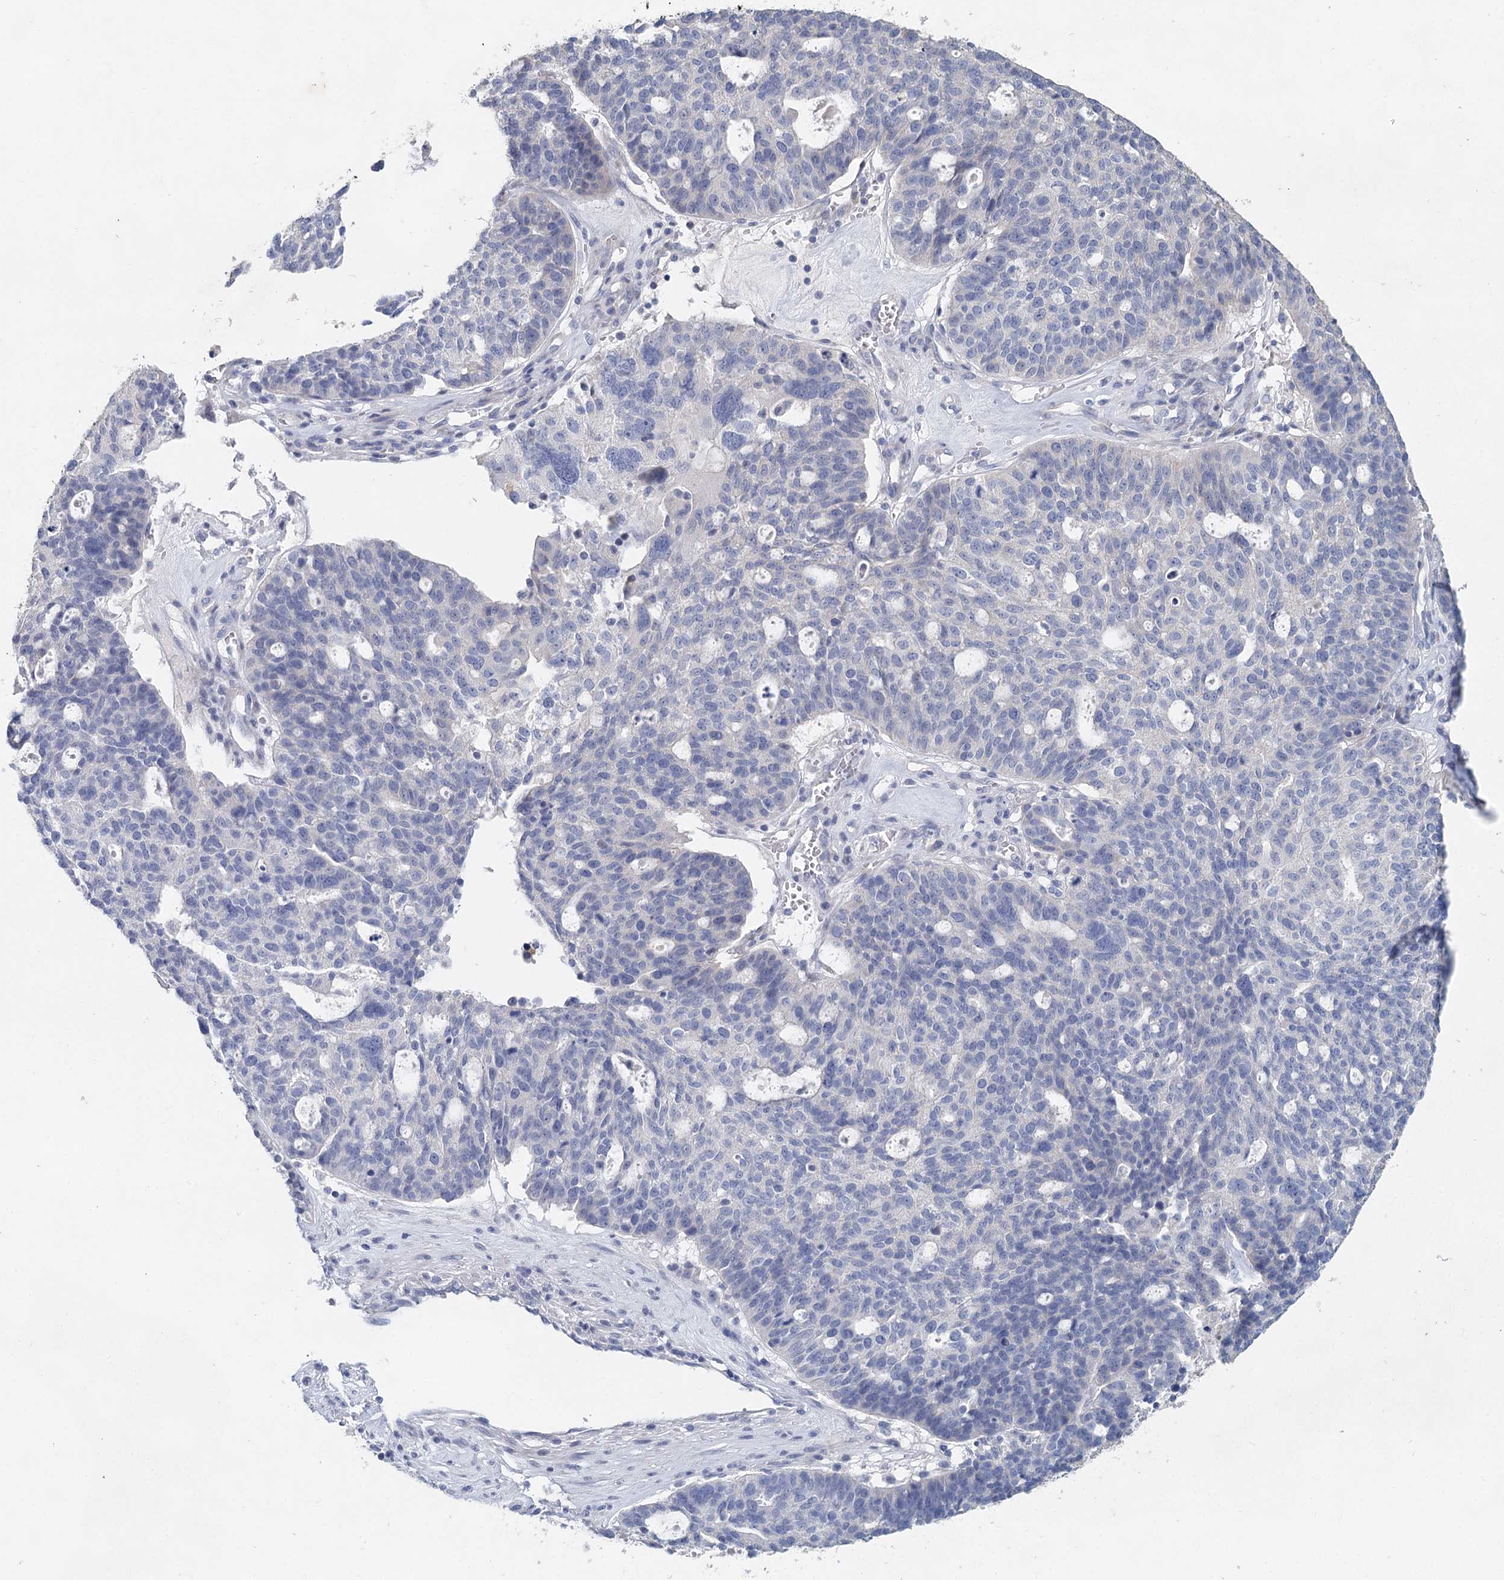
{"staining": {"intensity": "negative", "quantity": "none", "location": "none"}, "tissue": "ovarian cancer", "cell_type": "Tumor cells", "image_type": "cancer", "snomed": [{"axis": "morphology", "description": "Cystadenocarcinoma, serous, NOS"}, {"axis": "topography", "description": "Ovary"}], "caption": "IHC of human ovarian cancer (serous cystadenocarcinoma) reveals no expression in tumor cells. (Stains: DAB immunohistochemistry (IHC) with hematoxylin counter stain, Microscopy: brightfield microscopy at high magnification).", "gene": "MYL6B", "patient": {"sex": "female", "age": 59}}